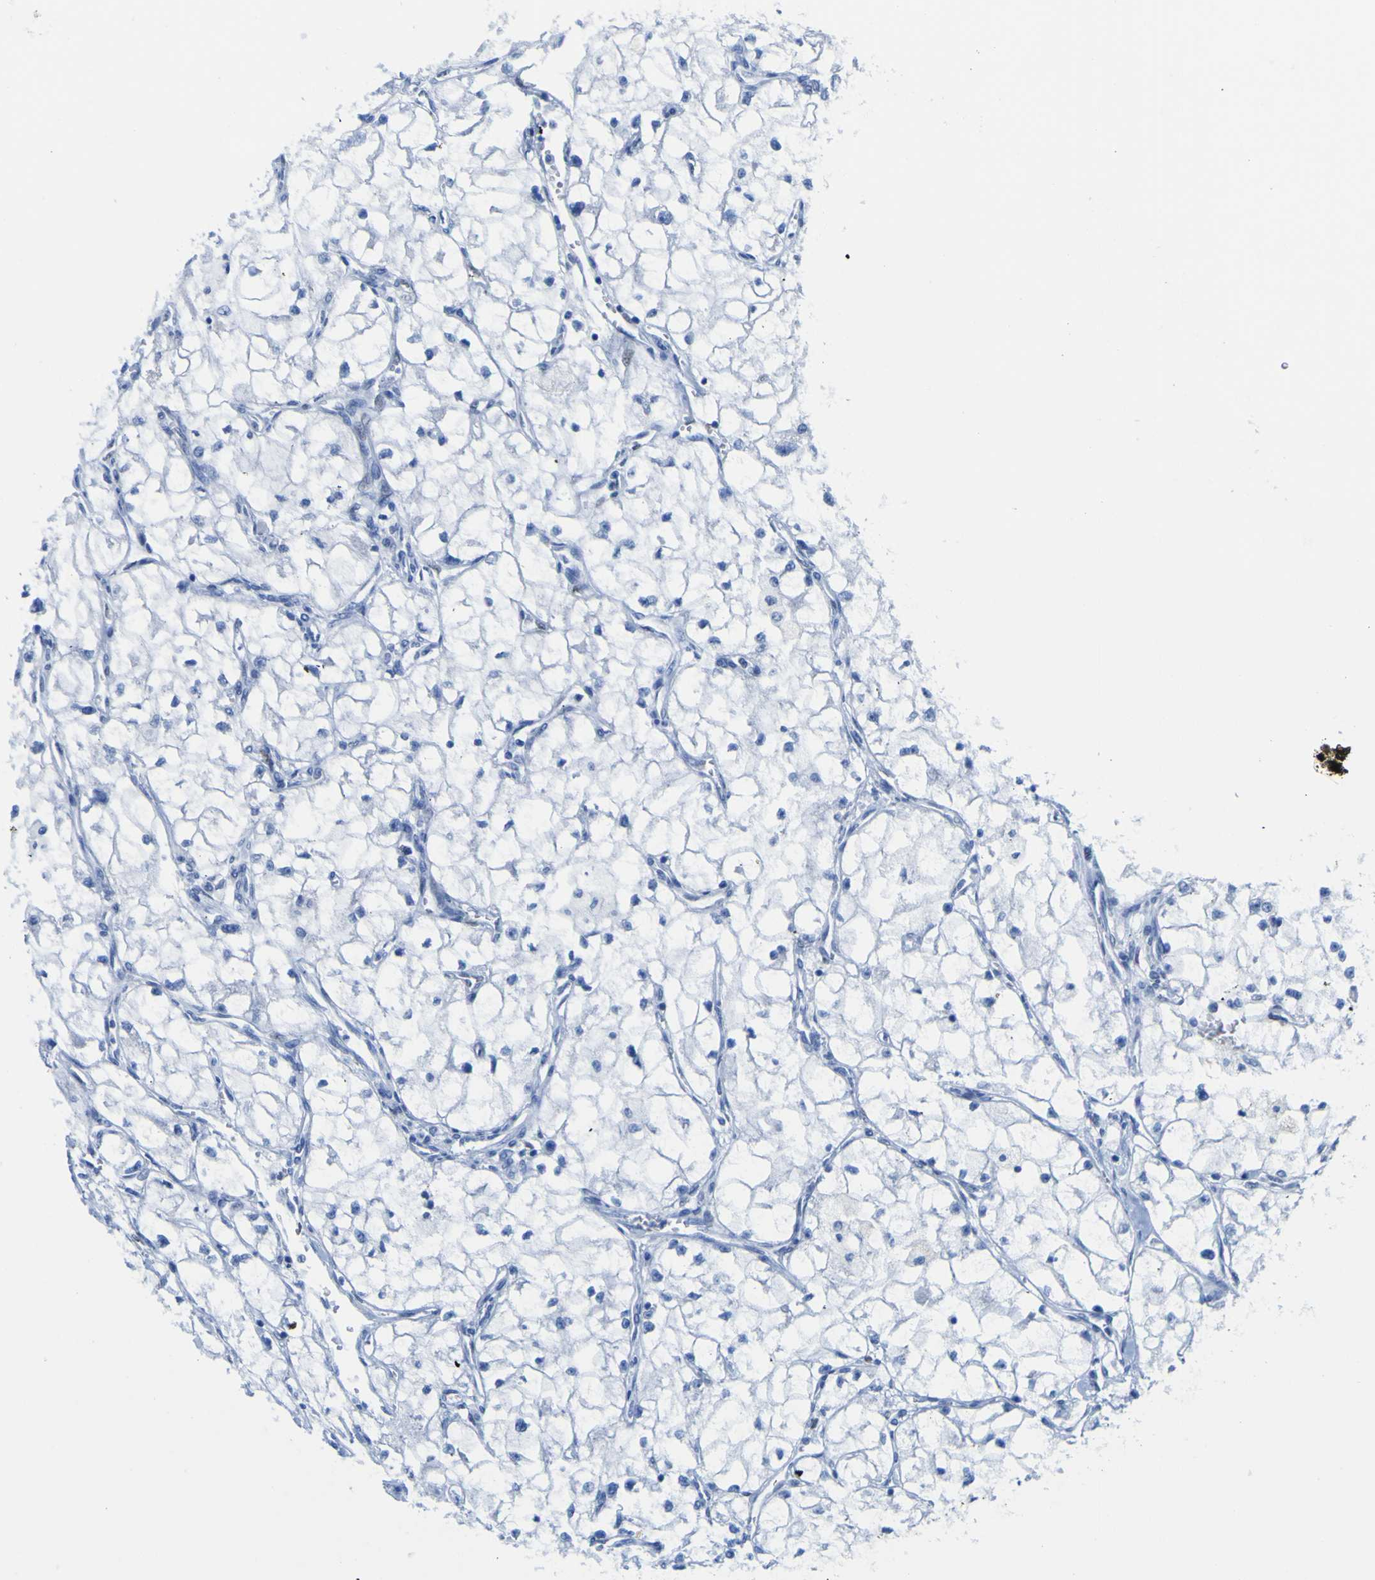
{"staining": {"intensity": "negative", "quantity": "none", "location": "none"}, "tissue": "renal cancer", "cell_type": "Tumor cells", "image_type": "cancer", "snomed": [{"axis": "morphology", "description": "Adenocarcinoma, NOS"}, {"axis": "topography", "description": "Kidney"}], "caption": "IHC histopathology image of neoplastic tissue: adenocarcinoma (renal) stained with DAB exhibits no significant protein positivity in tumor cells.", "gene": "DACH1", "patient": {"sex": "female", "age": 70}}